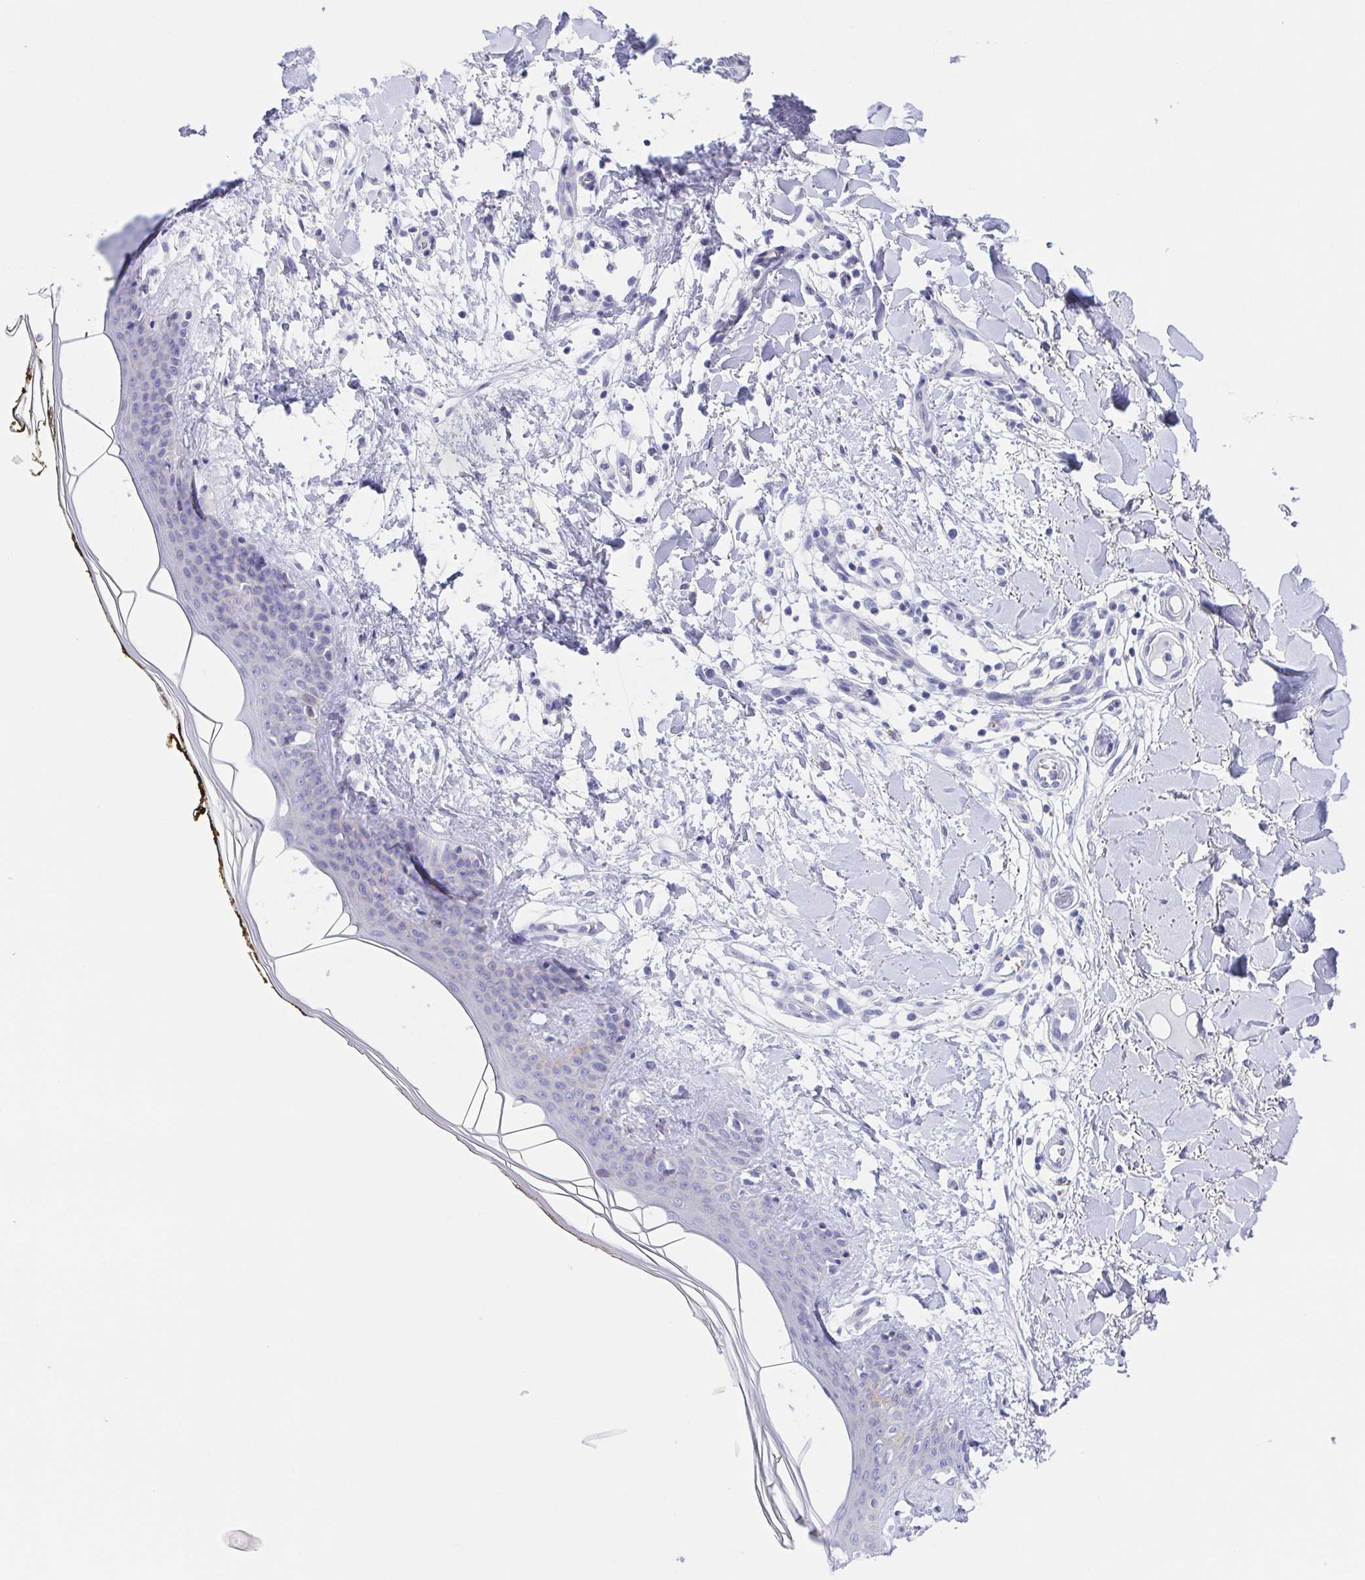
{"staining": {"intensity": "negative", "quantity": "none", "location": "none"}, "tissue": "skin", "cell_type": "Fibroblasts", "image_type": "normal", "snomed": [{"axis": "morphology", "description": "Normal tissue, NOS"}, {"axis": "topography", "description": "Skin"}], "caption": "Immunohistochemistry histopathology image of unremarkable skin stained for a protein (brown), which exhibits no positivity in fibroblasts.", "gene": "MUCL3", "patient": {"sex": "female", "age": 34}}